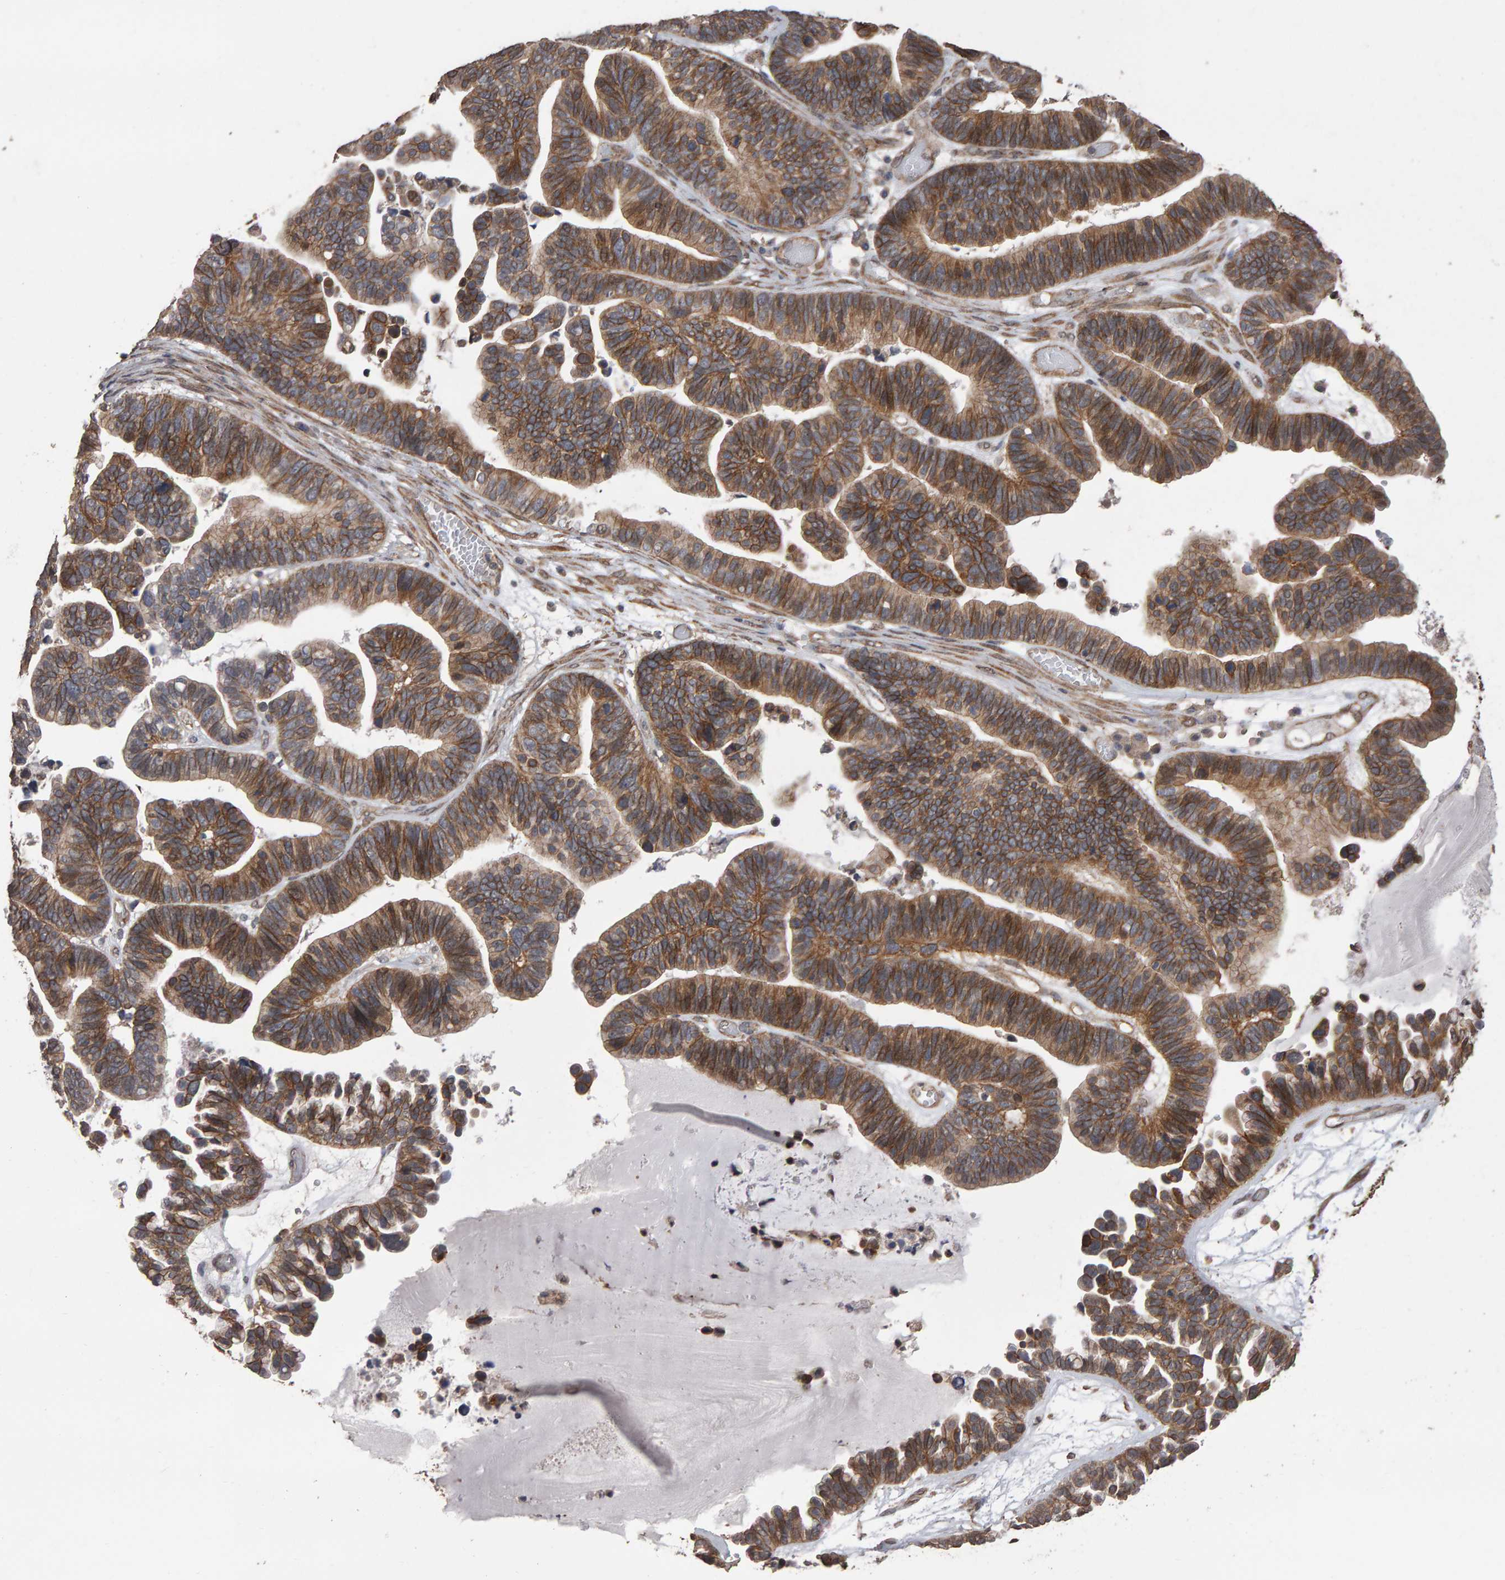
{"staining": {"intensity": "moderate", "quantity": ">75%", "location": "cytoplasmic/membranous"}, "tissue": "ovarian cancer", "cell_type": "Tumor cells", "image_type": "cancer", "snomed": [{"axis": "morphology", "description": "Cystadenocarcinoma, serous, NOS"}, {"axis": "topography", "description": "Ovary"}], "caption": "This photomicrograph shows ovarian cancer (serous cystadenocarcinoma) stained with IHC to label a protein in brown. The cytoplasmic/membranous of tumor cells show moderate positivity for the protein. Nuclei are counter-stained blue.", "gene": "SCRIB", "patient": {"sex": "female", "age": 56}}